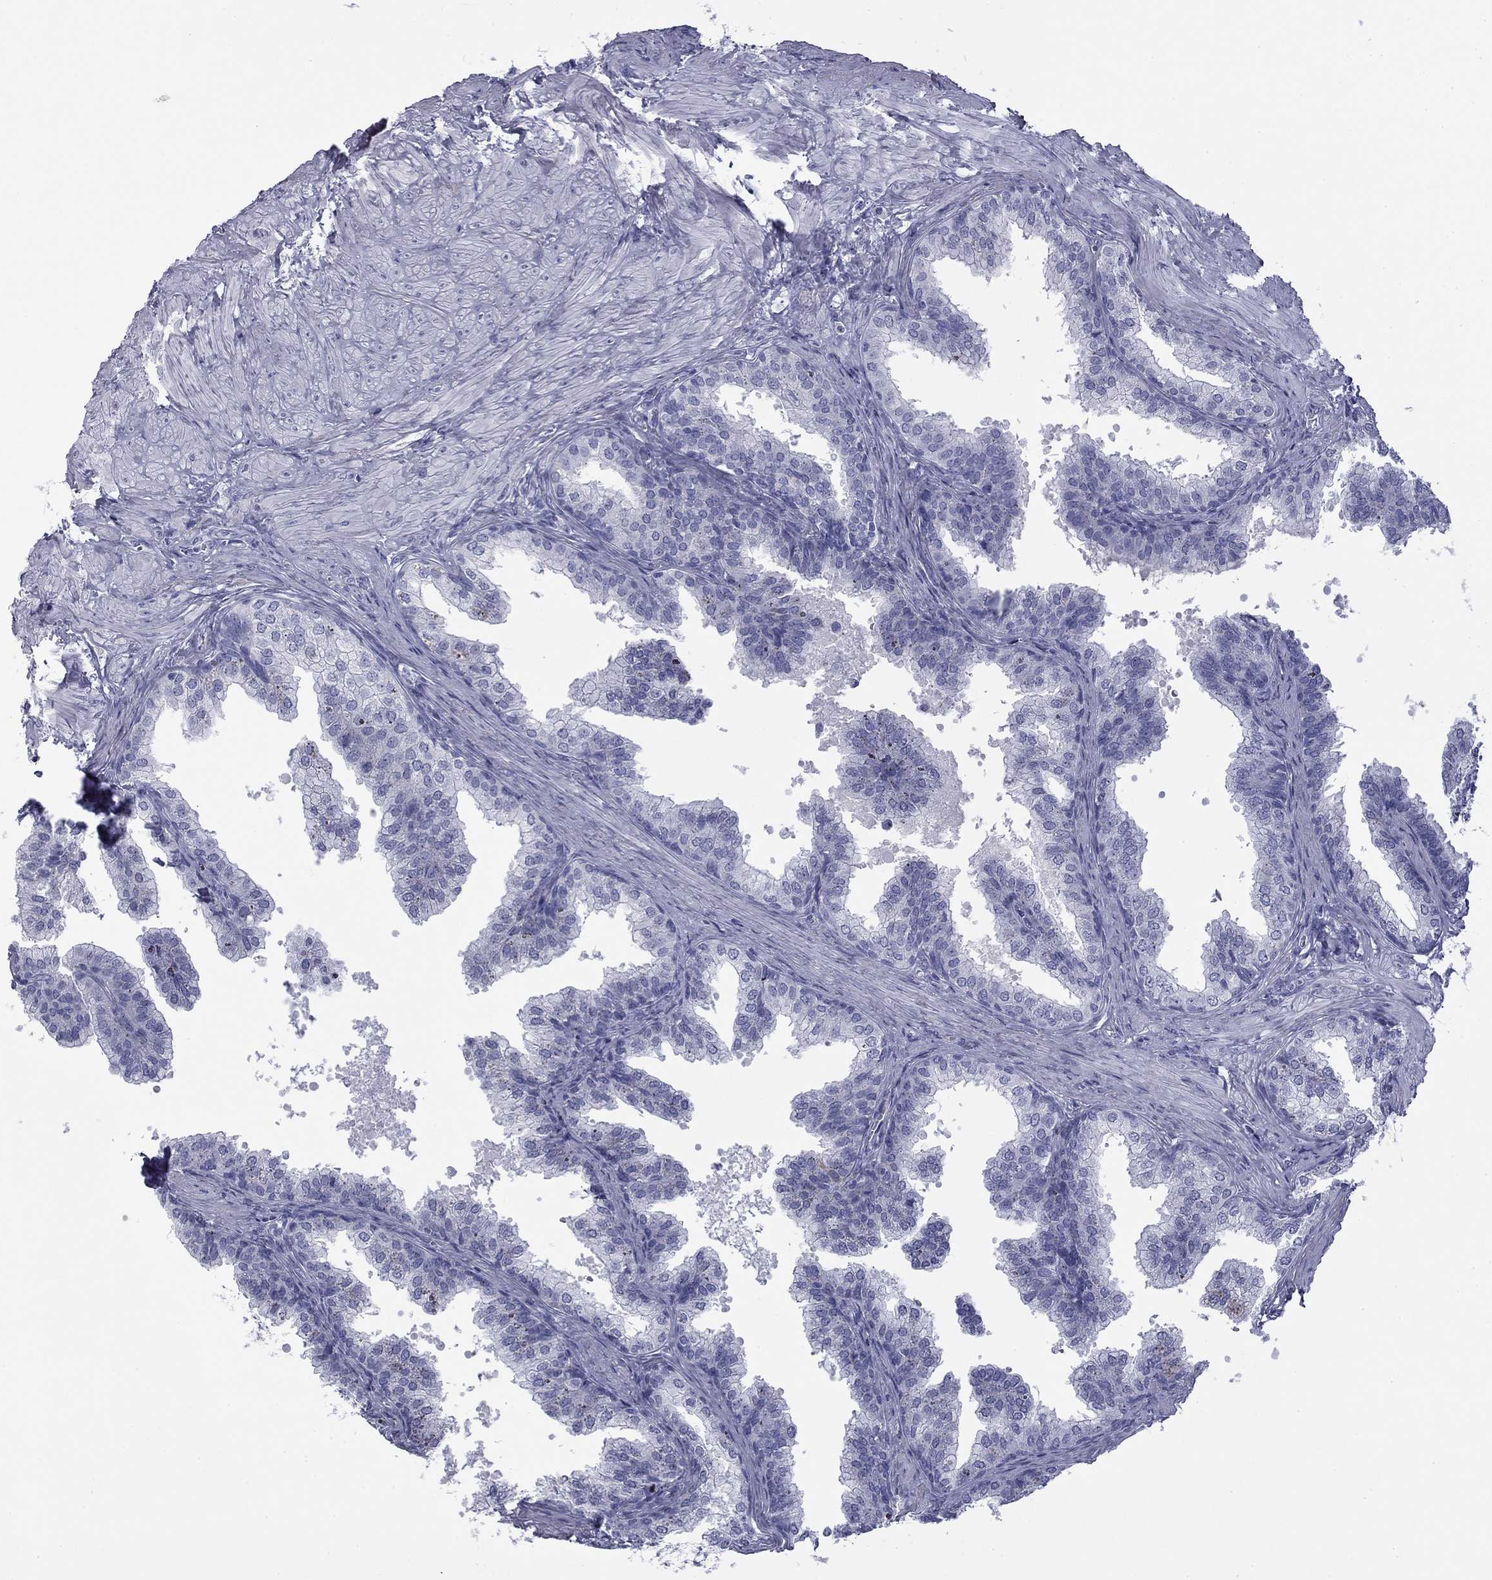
{"staining": {"intensity": "negative", "quantity": "none", "location": "none"}, "tissue": "prostate", "cell_type": "Glandular cells", "image_type": "normal", "snomed": [{"axis": "morphology", "description": "Normal tissue, NOS"}, {"axis": "topography", "description": "Prostate"}, {"axis": "topography", "description": "Peripheral nerve tissue"}], "caption": "This is a photomicrograph of IHC staining of normal prostate, which shows no expression in glandular cells.", "gene": "ZP2", "patient": {"sex": "male", "age": 55}}